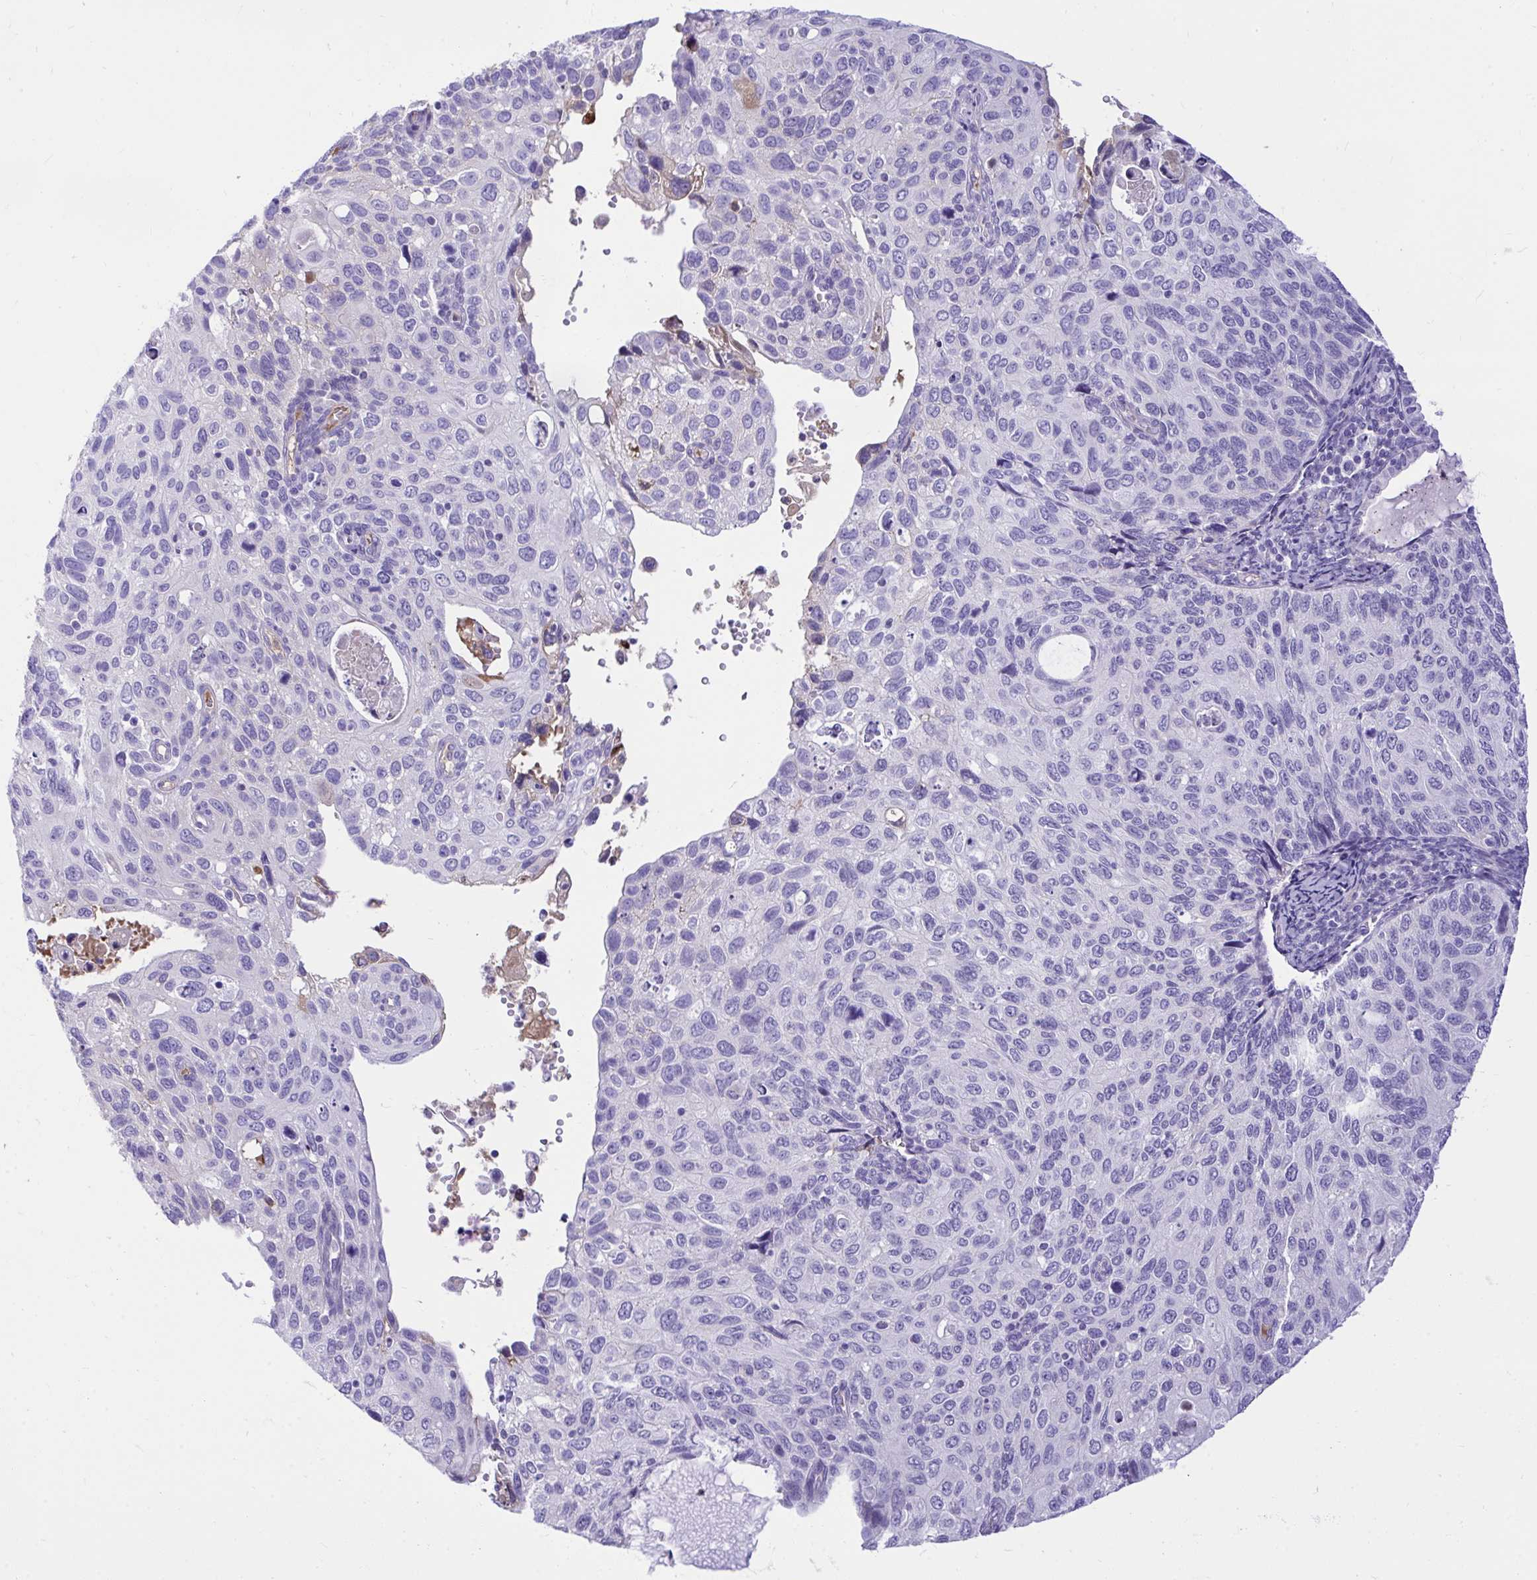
{"staining": {"intensity": "negative", "quantity": "none", "location": "none"}, "tissue": "cervical cancer", "cell_type": "Tumor cells", "image_type": "cancer", "snomed": [{"axis": "morphology", "description": "Squamous cell carcinoma, NOS"}, {"axis": "topography", "description": "Cervix"}], "caption": "A micrograph of squamous cell carcinoma (cervical) stained for a protein displays no brown staining in tumor cells. (DAB immunohistochemistry (IHC) visualized using brightfield microscopy, high magnification).", "gene": "HRG", "patient": {"sex": "female", "age": 70}}